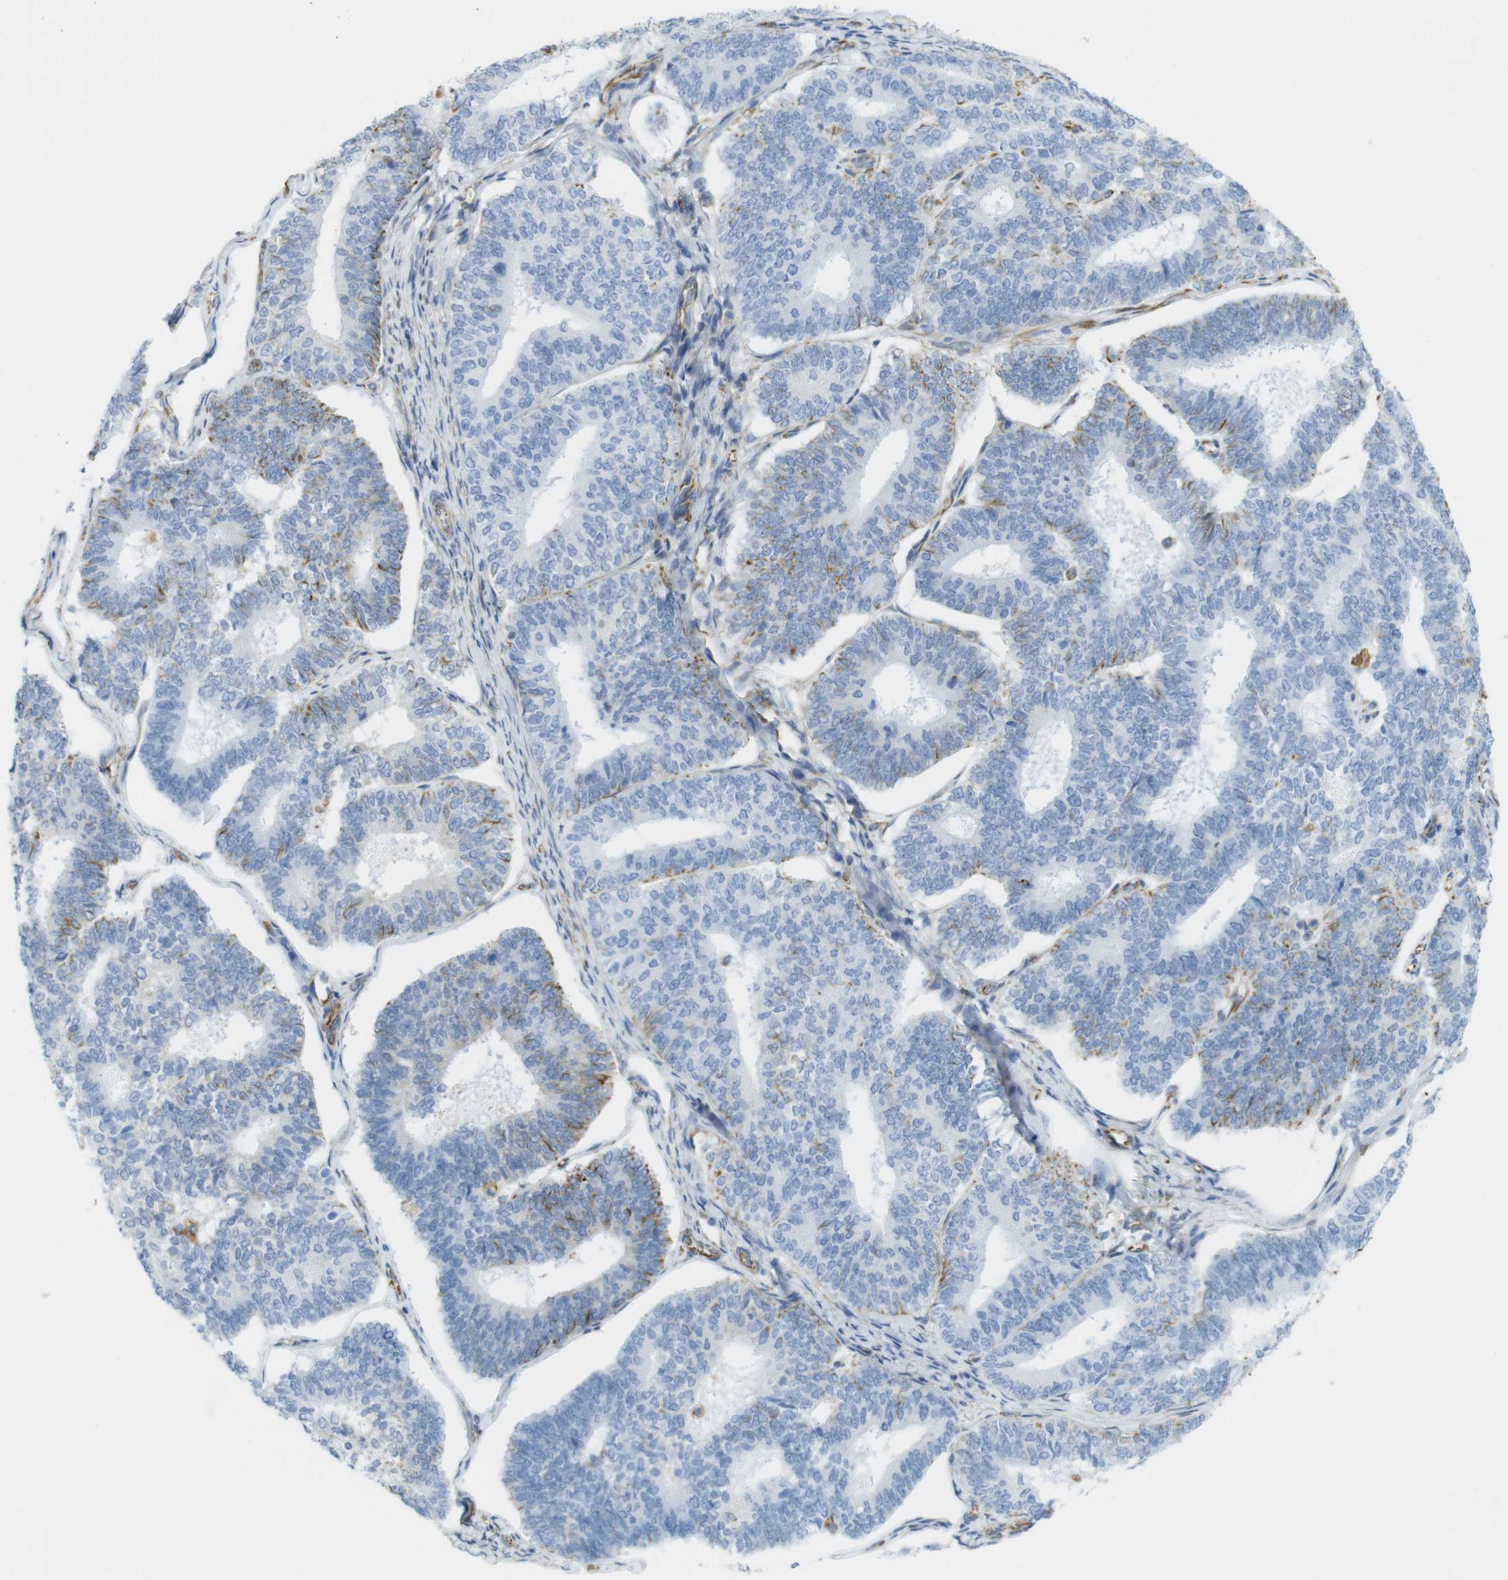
{"staining": {"intensity": "moderate", "quantity": "<25%", "location": "cytoplasmic/membranous"}, "tissue": "endometrial cancer", "cell_type": "Tumor cells", "image_type": "cancer", "snomed": [{"axis": "morphology", "description": "Adenocarcinoma, NOS"}, {"axis": "topography", "description": "Endometrium"}], "caption": "About <25% of tumor cells in human endometrial adenocarcinoma demonstrate moderate cytoplasmic/membranous protein staining as visualized by brown immunohistochemical staining.", "gene": "MS4A10", "patient": {"sex": "female", "age": 70}}